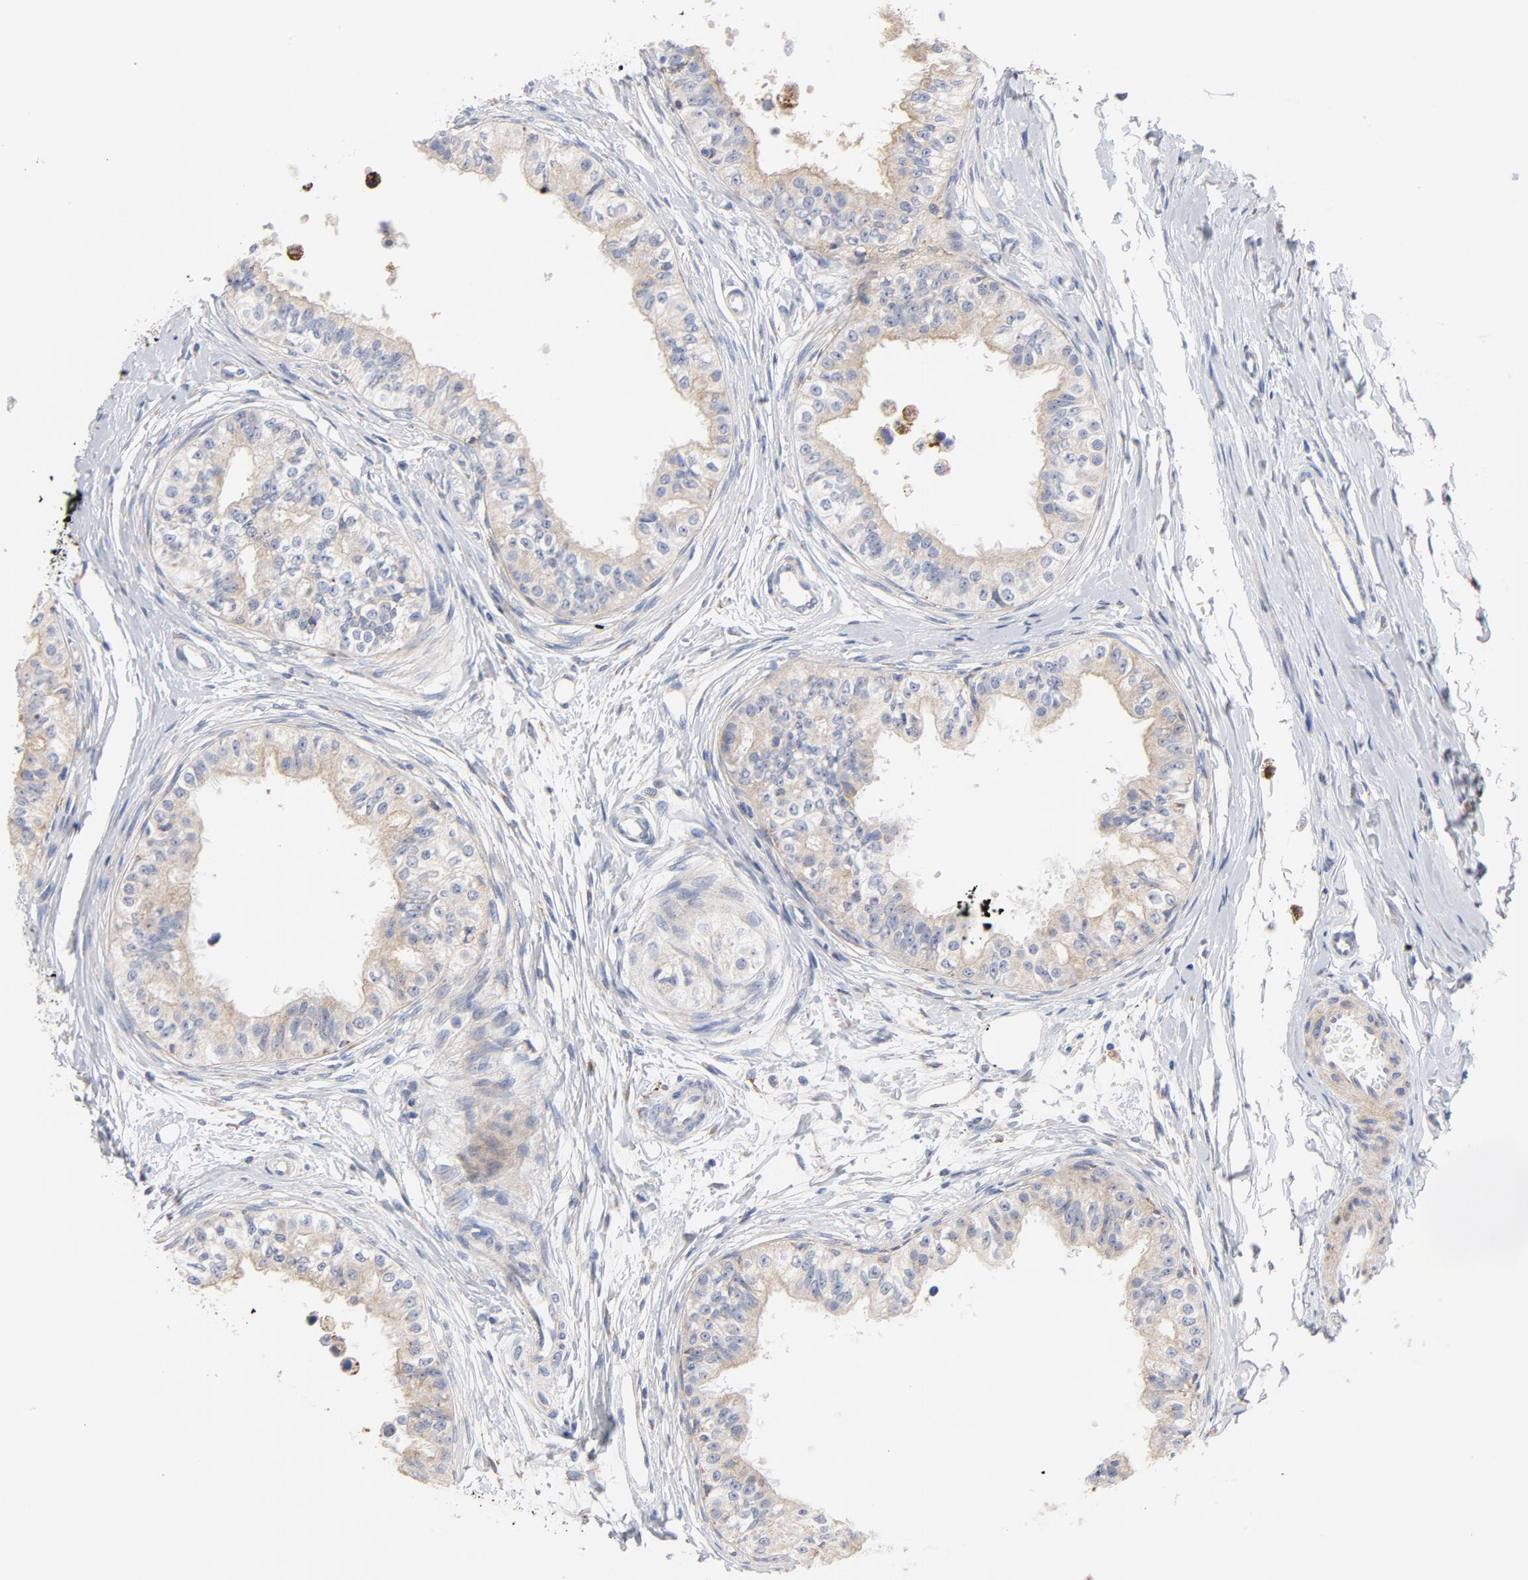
{"staining": {"intensity": "moderate", "quantity": ">75%", "location": "cytoplasmic/membranous"}, "tissue": "epididymis", "cell_type": "Glandular cells", "image_type": "normal", "snomed": [{"axis": "morphology", "description": "Normal tissue, NOS"}, {"axis": "morphology", "description": "Adenocarcinoma, metastatic, NOS"}, {"axis": "topography", "description": "Testis"}, {"axis": "topography", "description": "Epididymis"}], "caption": "Protein expression analysis of unremarkable epididymis reveals moderate cytoplasmic/membranous positivity in approximately >75% of glandular cells.", "gene": "RAPGEF3", "patient": {"sex": "male", "age": 26}}